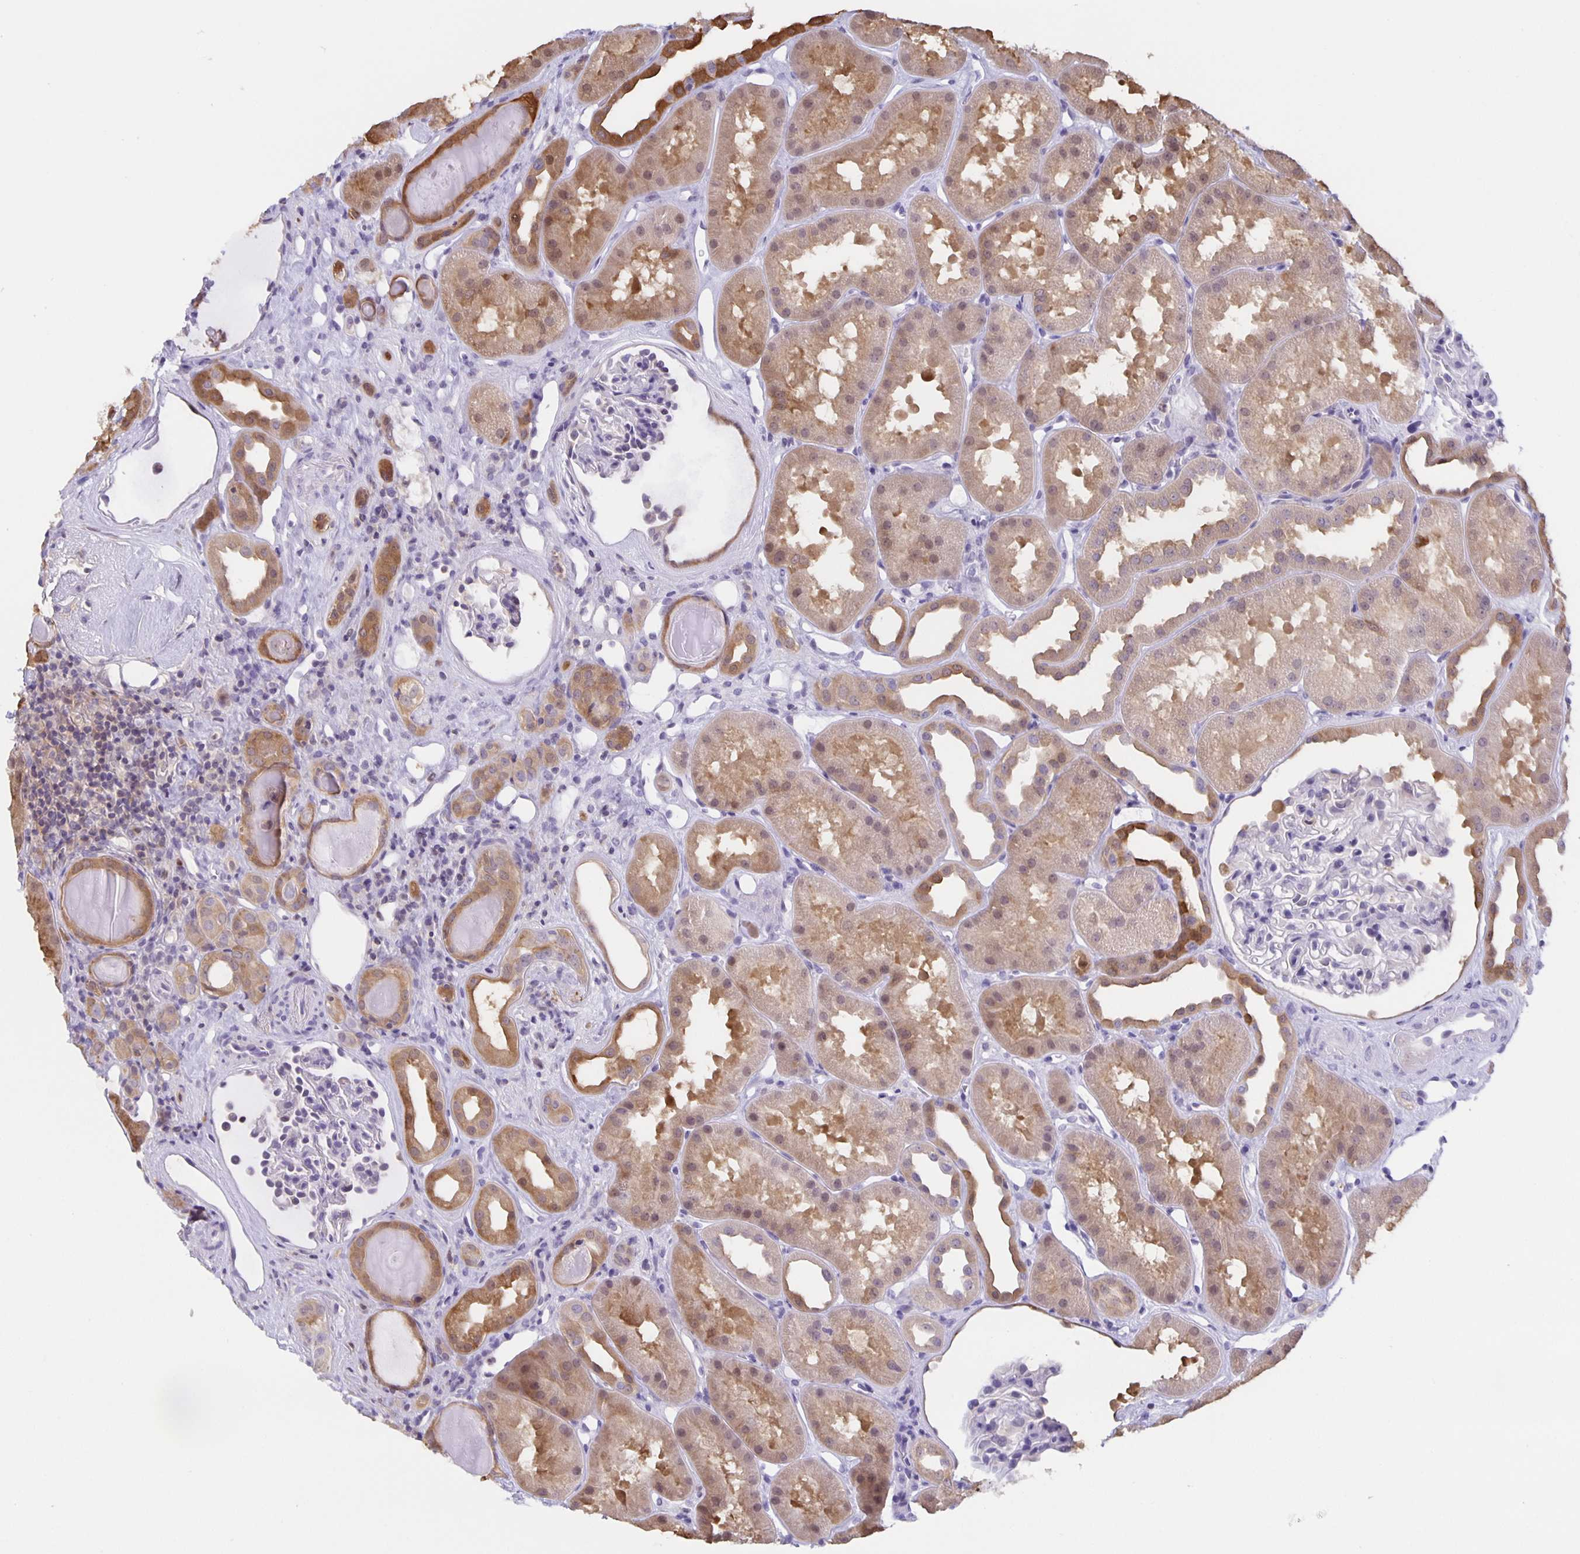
{"staining": {"intensity": "negative", "quantity": "none", "location": "none"}, "tissue": "kidney", "cell_type": "Cells in glomeruli", "image_type": "normal", "snomed": [{"axis": "morphology", "description": "Normal tissue, NOS"}, {"axis": "topography", "description": "Kidney"}], "caption": "Immunohistochemistry image of normal human kidney stained for a protein (brown), which displays no staining in cells in glomeruli. The staining is performed using DAB brown chromogen with nuclei counter-stained in using hematoxylin.", "gene": "MARCHF6", "patient": {"sex": "male", "age": 61}}